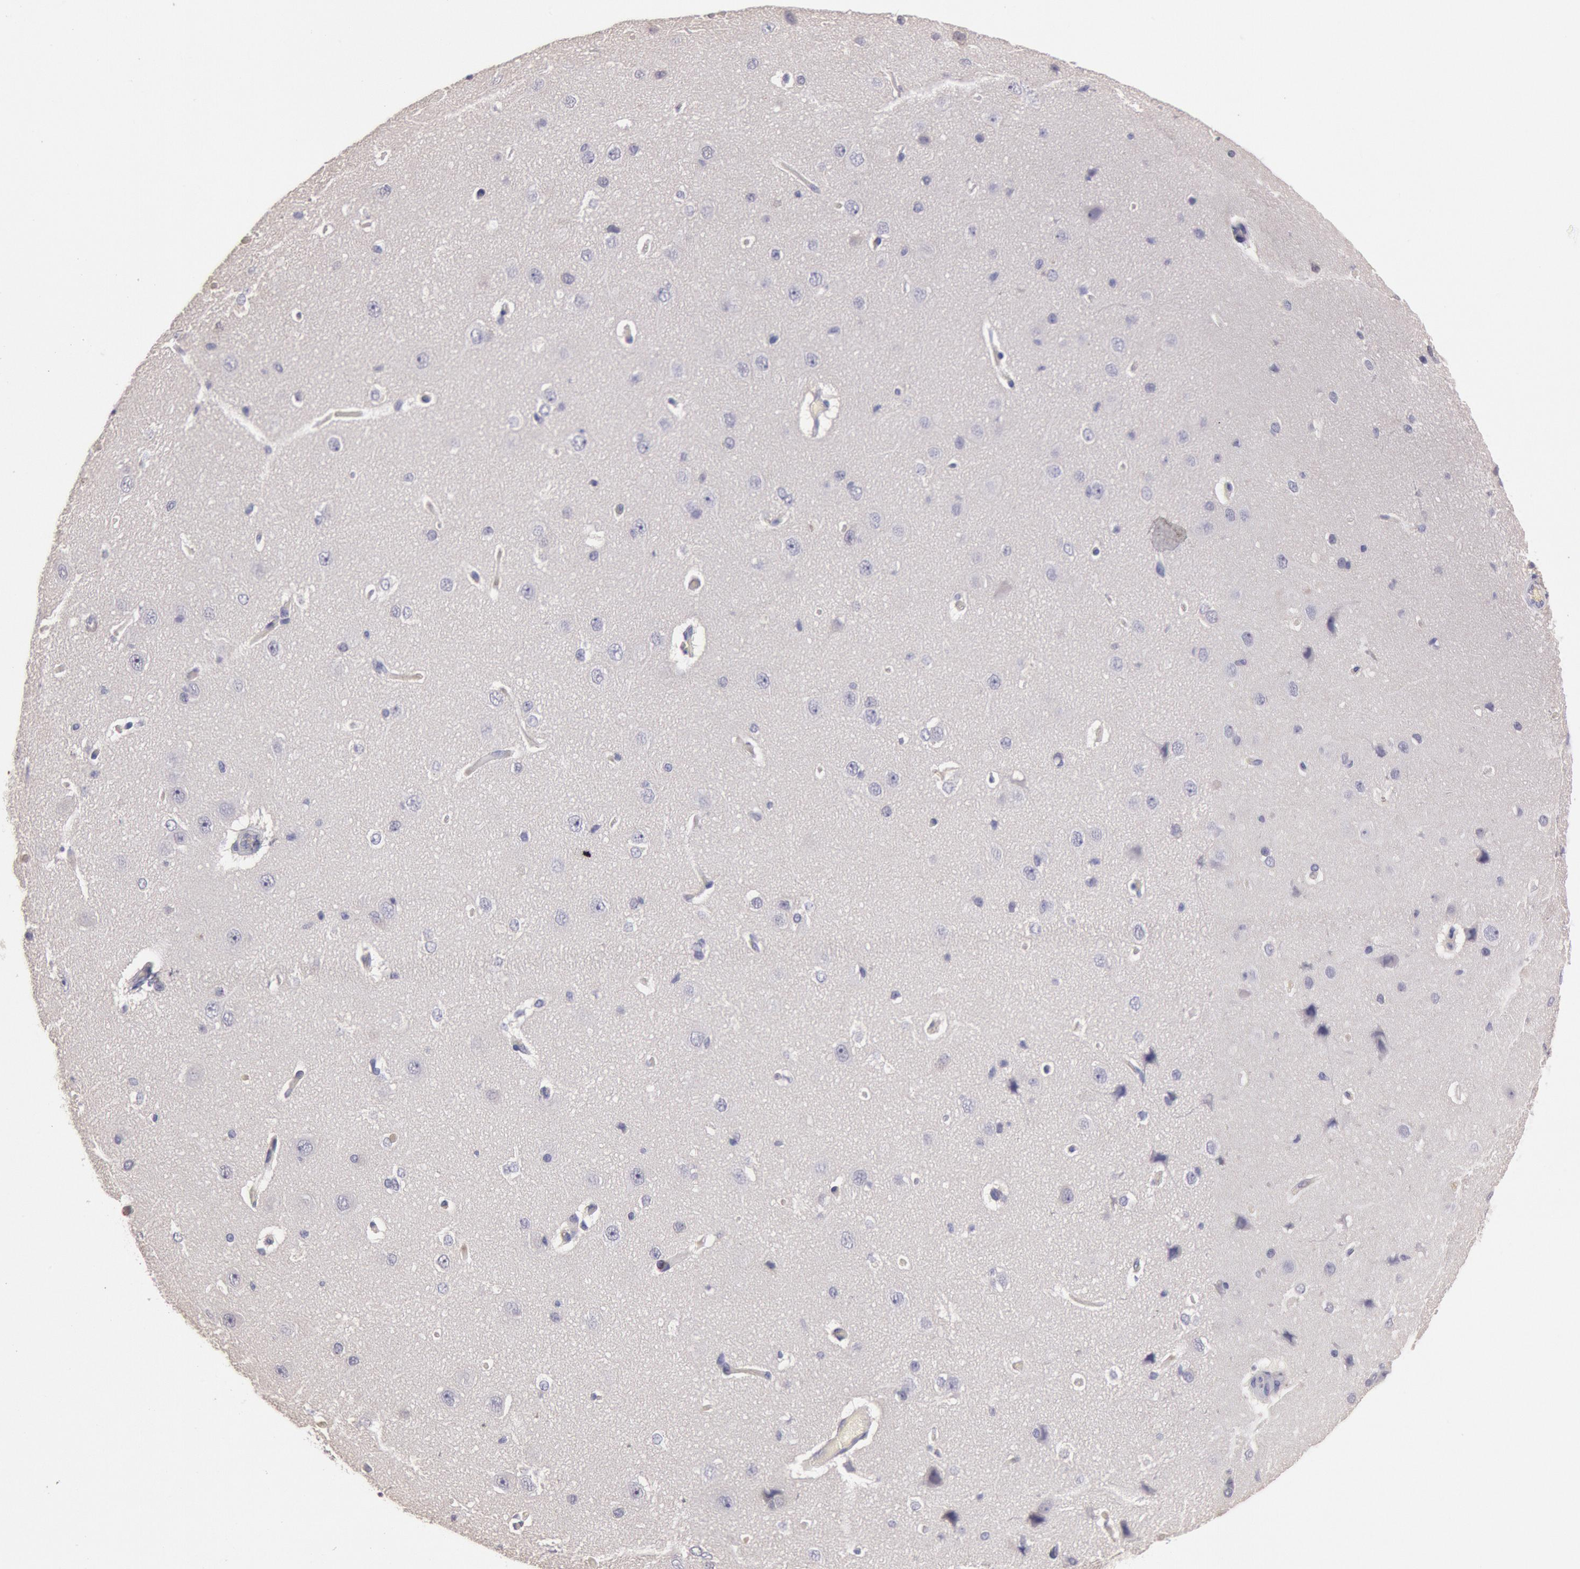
{"staining": {"intensity": "negative", "quantity": "none", "location": "none"}, "tissue": "cerebral cortex", "cell_type": "Endothelial cells", "image_type": "normal", "snomed": [{"axis": "morphology", "description": "Normal tissue, NOS"}, {"axis": "topography", "description": "Cerebral cortex"}], "caption": "Immunohistochemistry photomicrograph of normal cerebral cortex: cerebral cortex stained with DAB displays no significant protein positivity in endothelial cells. (Stains: DAB (3,3'-diaminobenzidine) immunohistochemistry (IHC) with hematoxylin counter stain, Microscopy: brightfield microscopy at high magnification).", "gene": "C1R", "patient": {"sex": "female", "age": 45}}